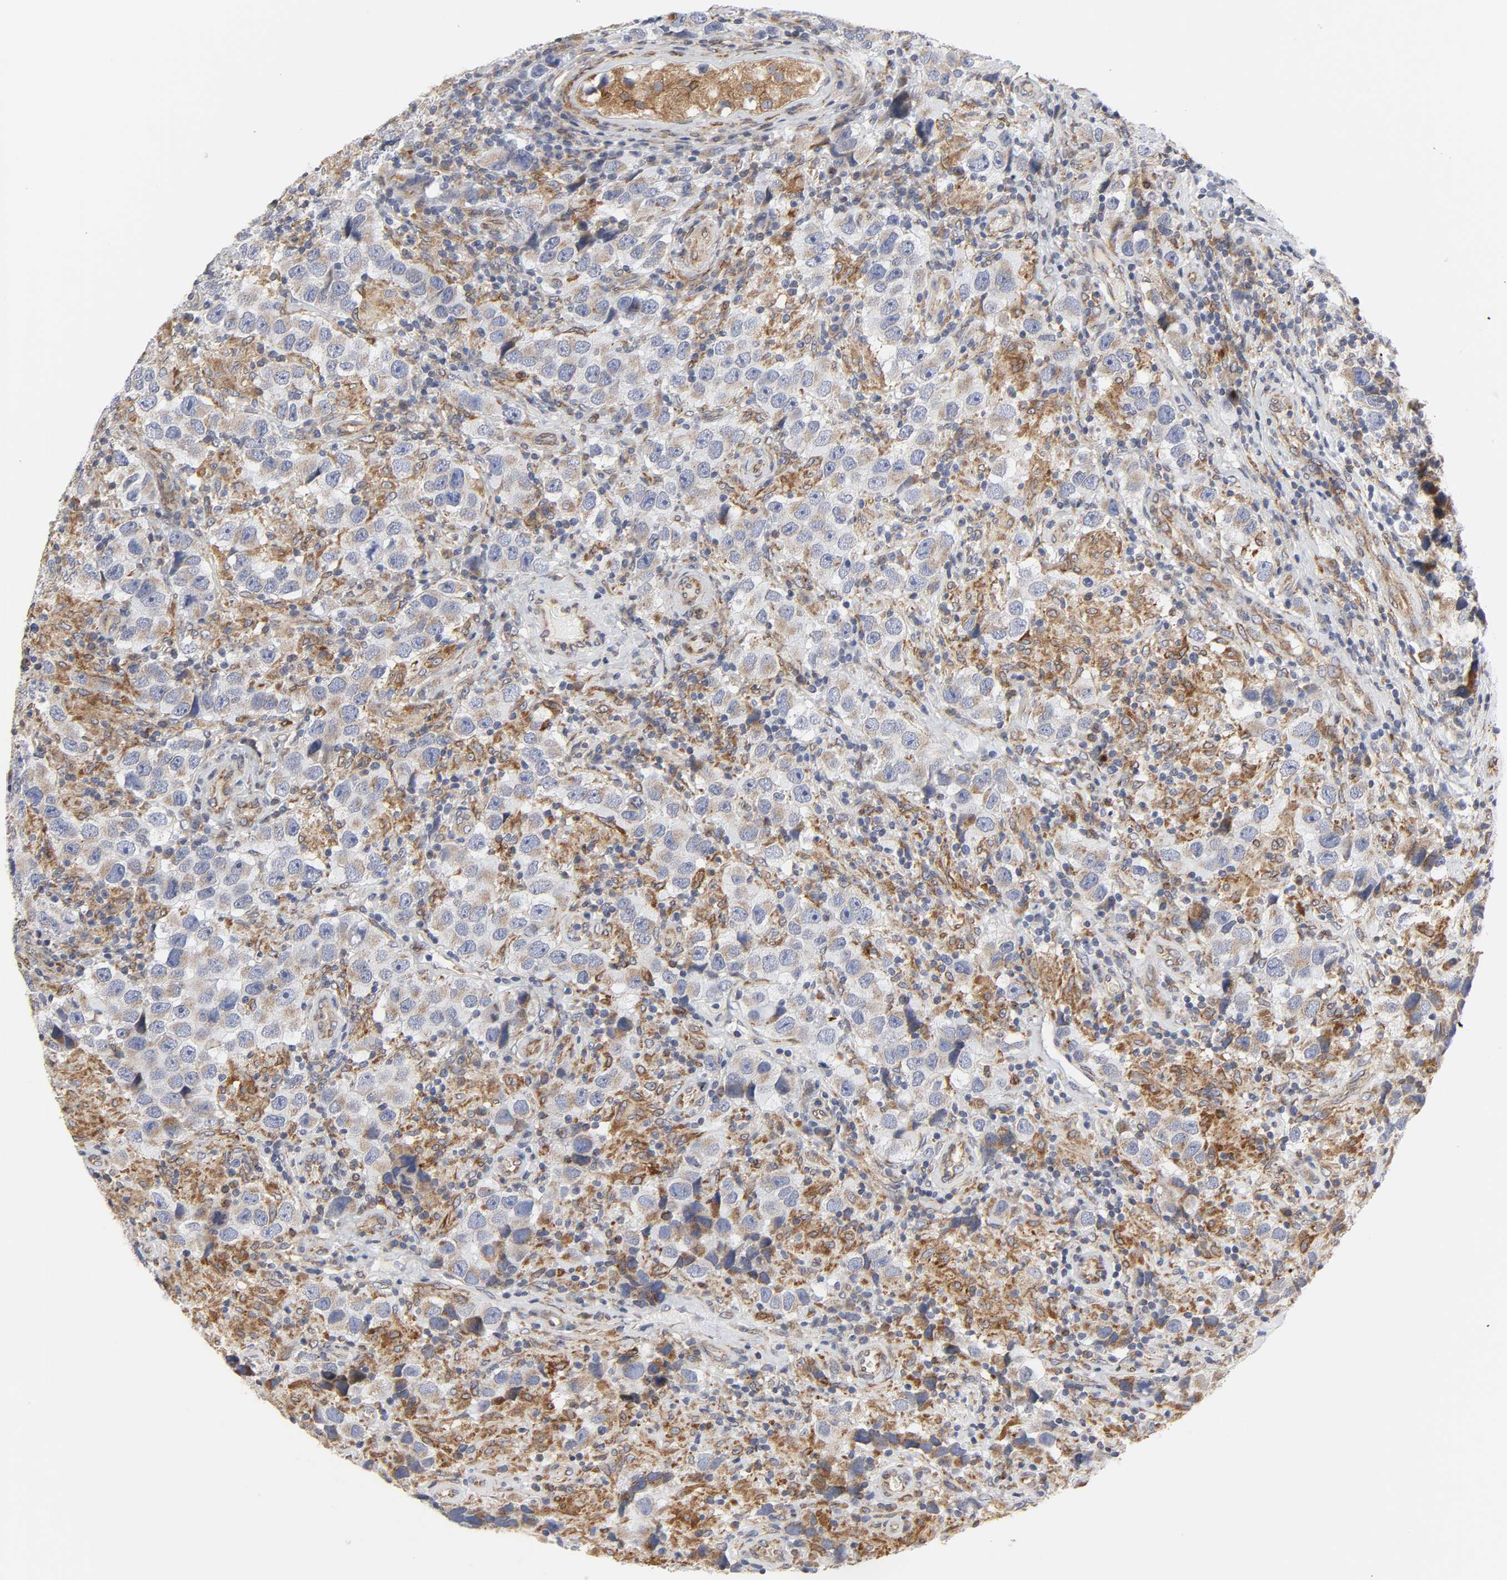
{"staining": {"intensity": "weak", "quantity": "25%-75%", "location": "cytoplasmic/membranous"}, "tissue": "testis cancer", "cell_type": "Tumor cells", "image_type": "cancer", "snomed": [{"axis": "morphology", "description": "Carcinoma, Embryonal, NOS"}, {"axis": "topography", "description": "Testis"}], "caption": "Testis cancer (embryonal carcinoma) stained with immunohistochemistry reveals weak cytoplasmic/membranous expression in about 25%-75% of tumor cells.", "gene": "POR", "patient": {"sex": "male", "age": 21}}